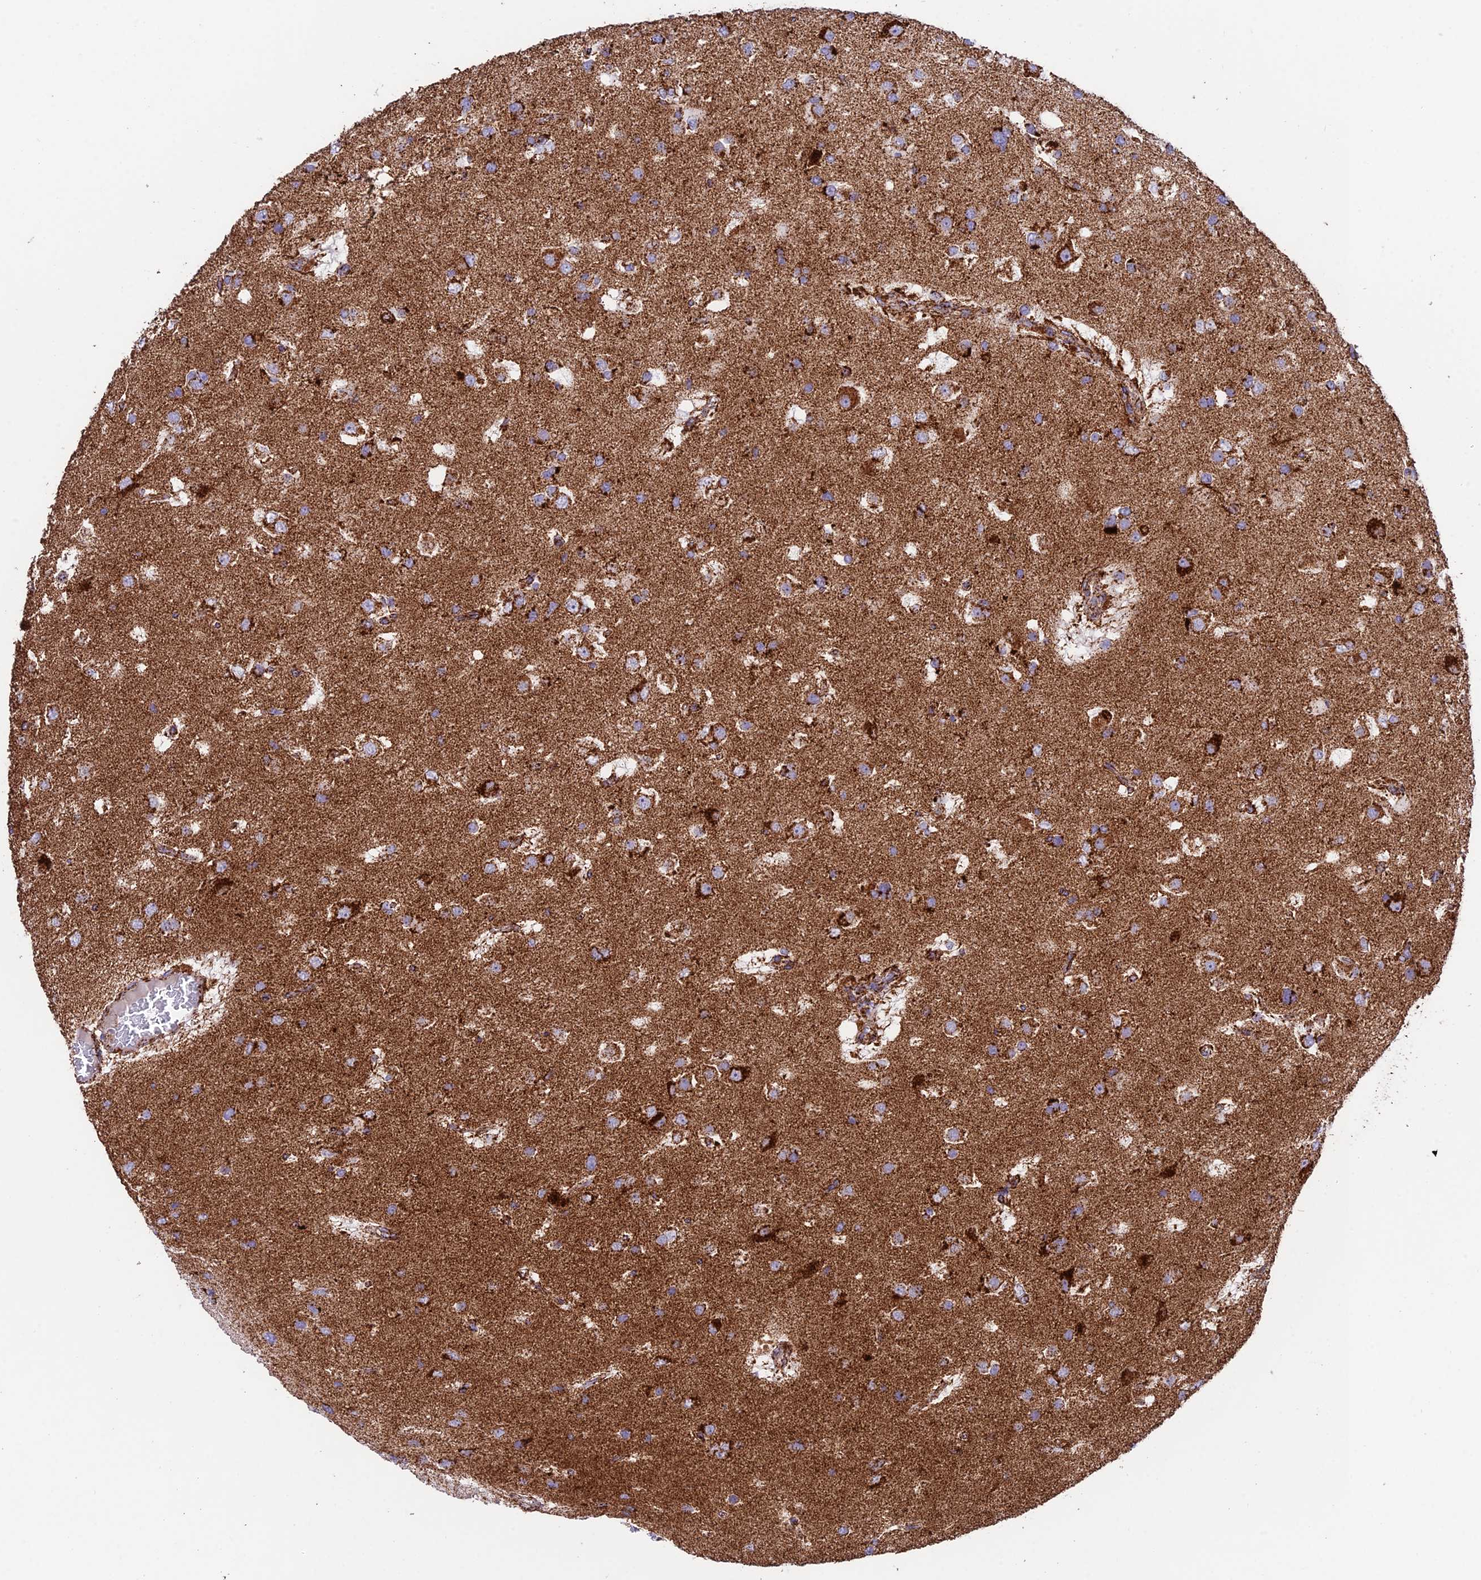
{"staining": {"intensity": "strong", "quantity": "25%-75%", "location": "cytoplasmic/membranous"}, "tissue": "glioma", "cell_type": "Tumor cells", "image_type": "cancer", "snomed": [{"axis": "morphology", "description": "Glioma, malignant, High grade"}, {"axis": "topography", "description": "Brain"}], "caption": "Brown immunohistochemical staining in malignant glioma (high-grade) shows strong cytoplasmic/membranous positivity in approximately 25%-75% of tumor cells. (Stains: DAB in brown, nuclei in blue, Microscopy: brightfield microscopy at high magnification).", "gene": "CHCHD3", "patient": {"sex": "male", "age": 53}}